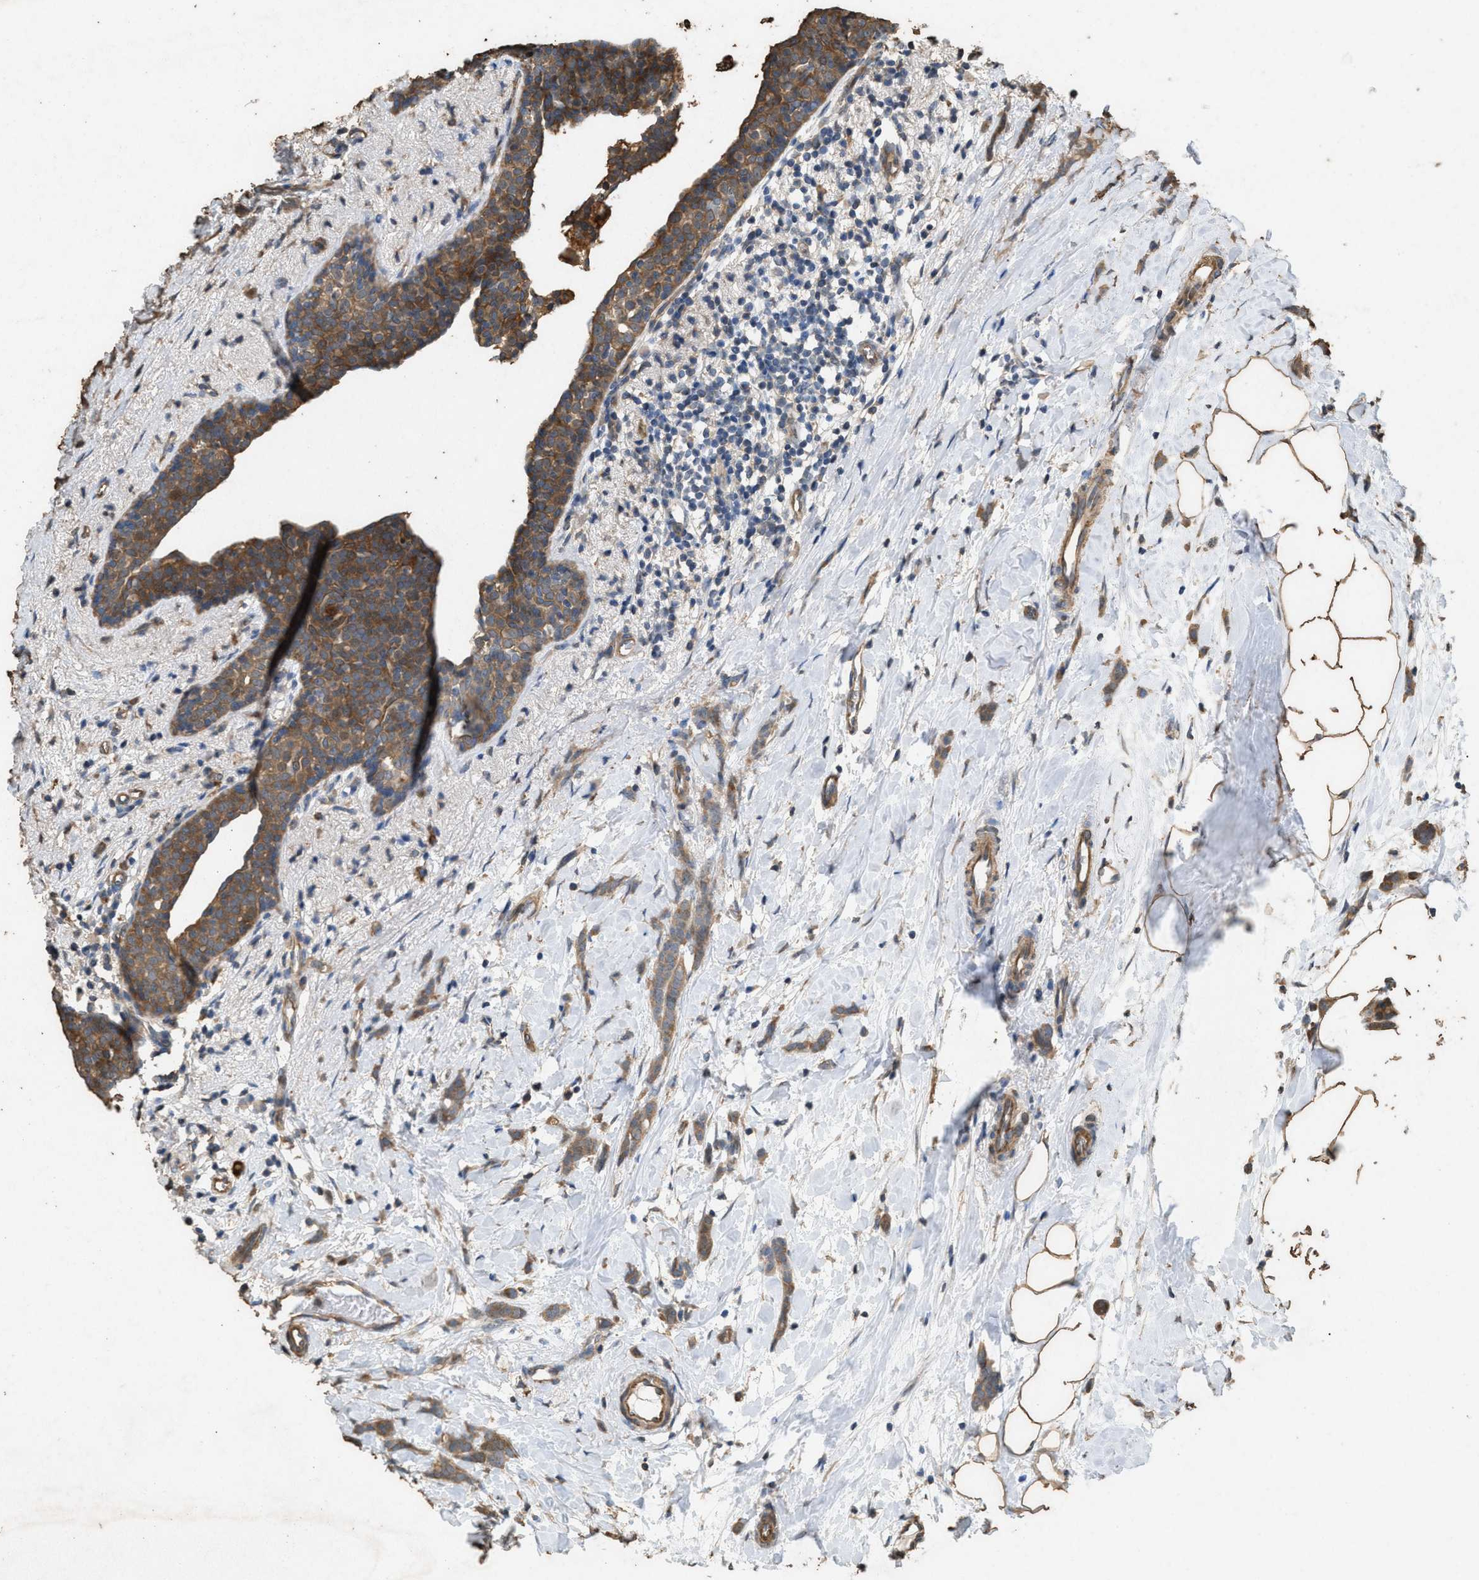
{"staining": {"intensity": "moderate", "quantity": ">75%", "location": "cytoplasmic/membranous"}, "tissue": "breast cancer", "cell_type": "Tumor cells", "image_type": "cancer", "snomed": [{"axis": "morphology", "description": "Lobular carcinoma, in situ"}, {"axis": "morphology", "description": "Lobular carcinoma"}, {"axis": "topography", "description": "Breast"}], "caption": "An immunohistochemistry (IHC) image of tumor tissue is shown. Protein staining in brown highlights moderate cytoplasmic/membranous positivity in breast lobular carcinoma in situ within tumor cells. The staining is performed using DAB (3,3'-diaminobenzidine) brown chromogen to label protein expression. The nuclei are counter-stained blue using hematoxylin.", "gene": "DCAF7", "patient": {"sex": "female", "age": 41}}